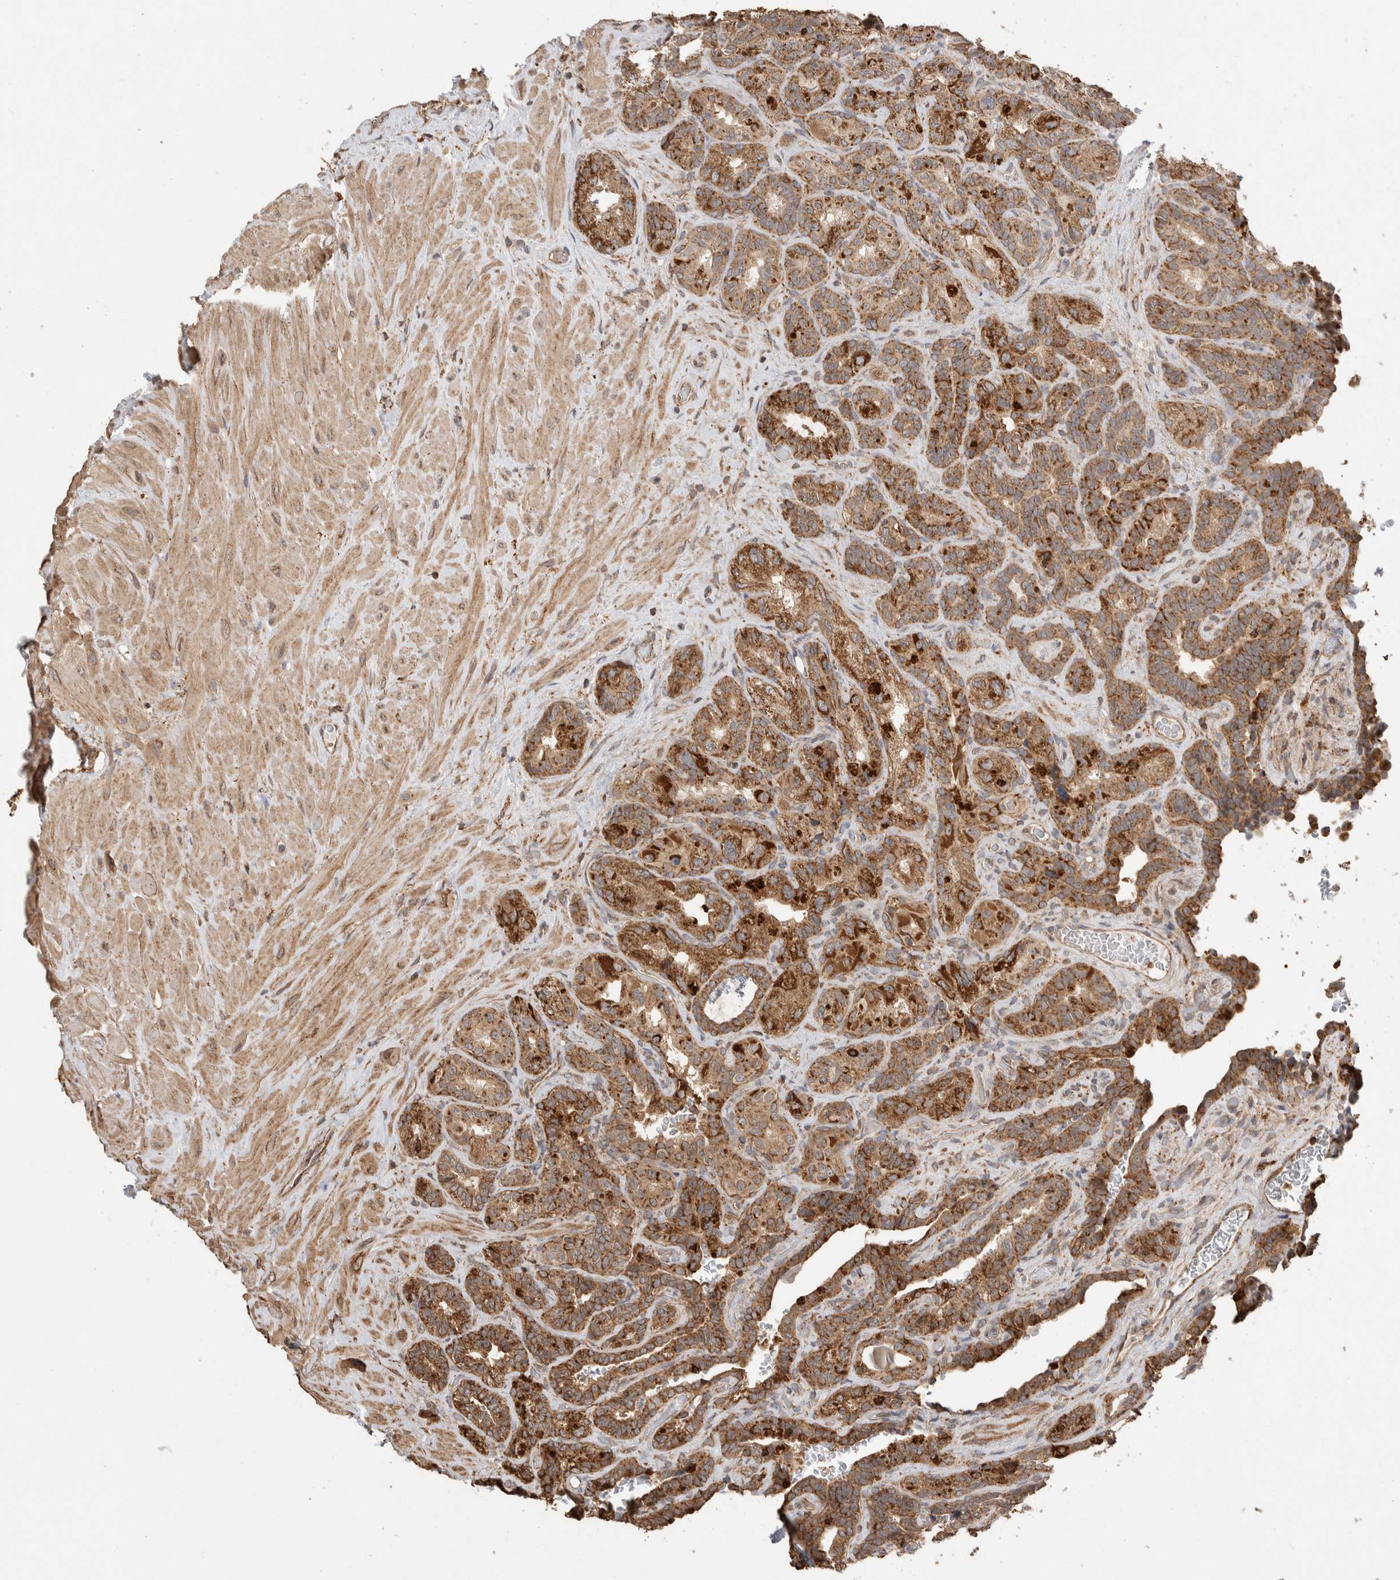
{"staining": {"intensity": "strong", "quantity": ">75%", "location": "cytoplasmic/membranous"}, "tissue": "seminal vesicle", "cell_type": "Glandular cells", "image_type": "normal", "snomed": [{"axis": "morphology", "description": "Normal tissue, NOS"}, {"axis": "topography", "description": "Prostate"}, {"axis": "topography", "description": "Seminal veicle"}], "caption": "Immunohistochemistry (IHC) (DAB (3,3'-diaminobenzidine)) staining of unremarkable seminal vesicle demonstrates strong cytoplasmic/membranous protein expression in about >75% of glandular cells. The staining was performed using DAB to visualize the protein expression in brown, while the nuclei were stained in blue with hematoxylin (Magnification: 20x).", "gene": "IMMP2L", "patient": {"sex": "male", "age": 67}}